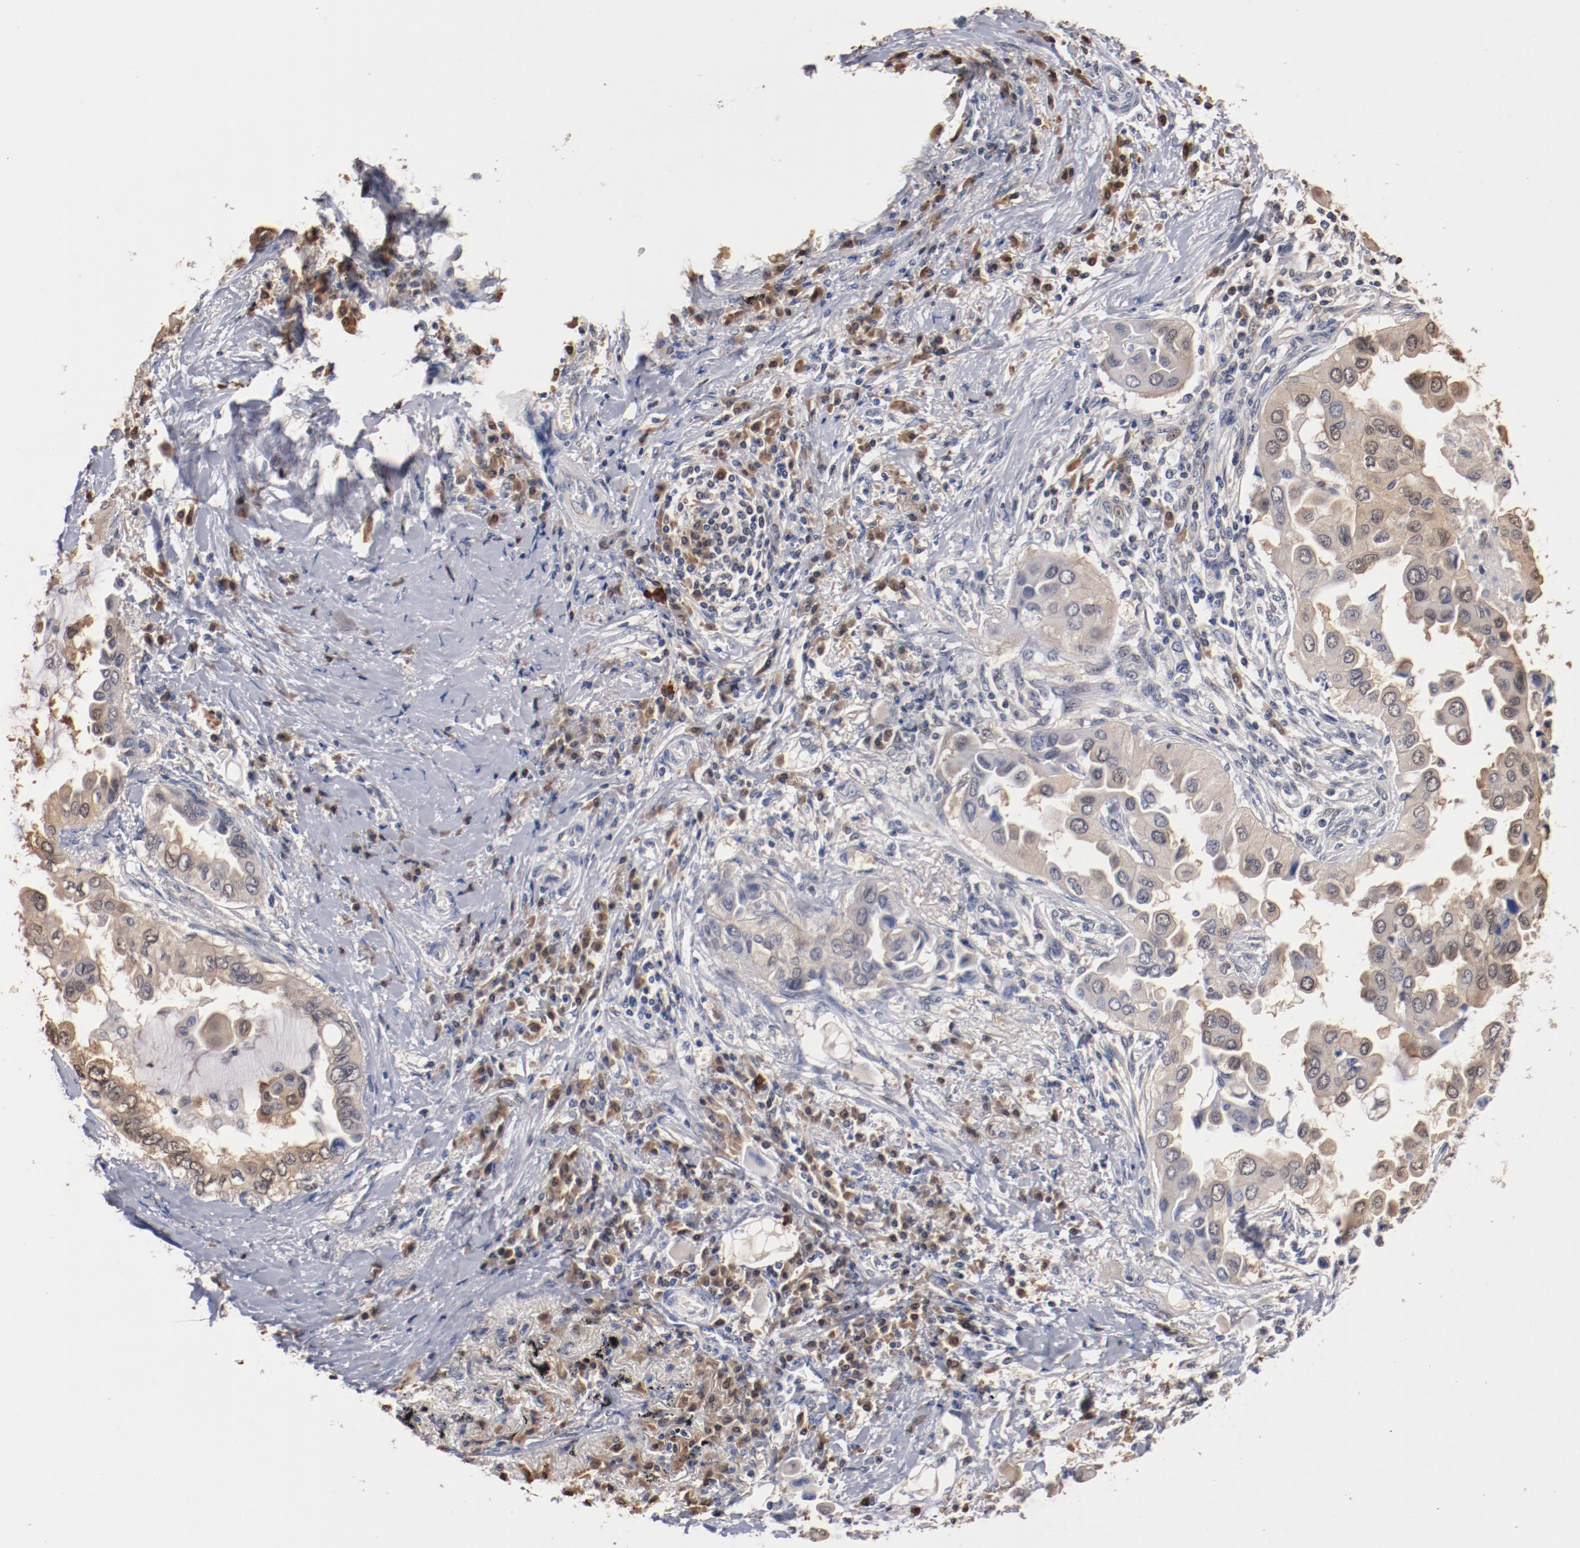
{"staining": {"intensity": "weak", "quantity": "25%-75%", "location": "cytoplasmic/membranous"}, "tissue": "lung cancer", "cell_type": "Tumor cells", "image_type": "cancer", "snomed": [{"axis": "morphology", "description": "Adenocarcinoma, NOS"}, {"axis": "topography", "description": "Lung"}], "caption": "This is an image of immunohistochemistry staining of lung adenocarcinoma, which shows weak staining in the cytoplasmic/membranous of tumor cells.", "gene": "MIF", "patient": {"sex": "female", "age": 76}}